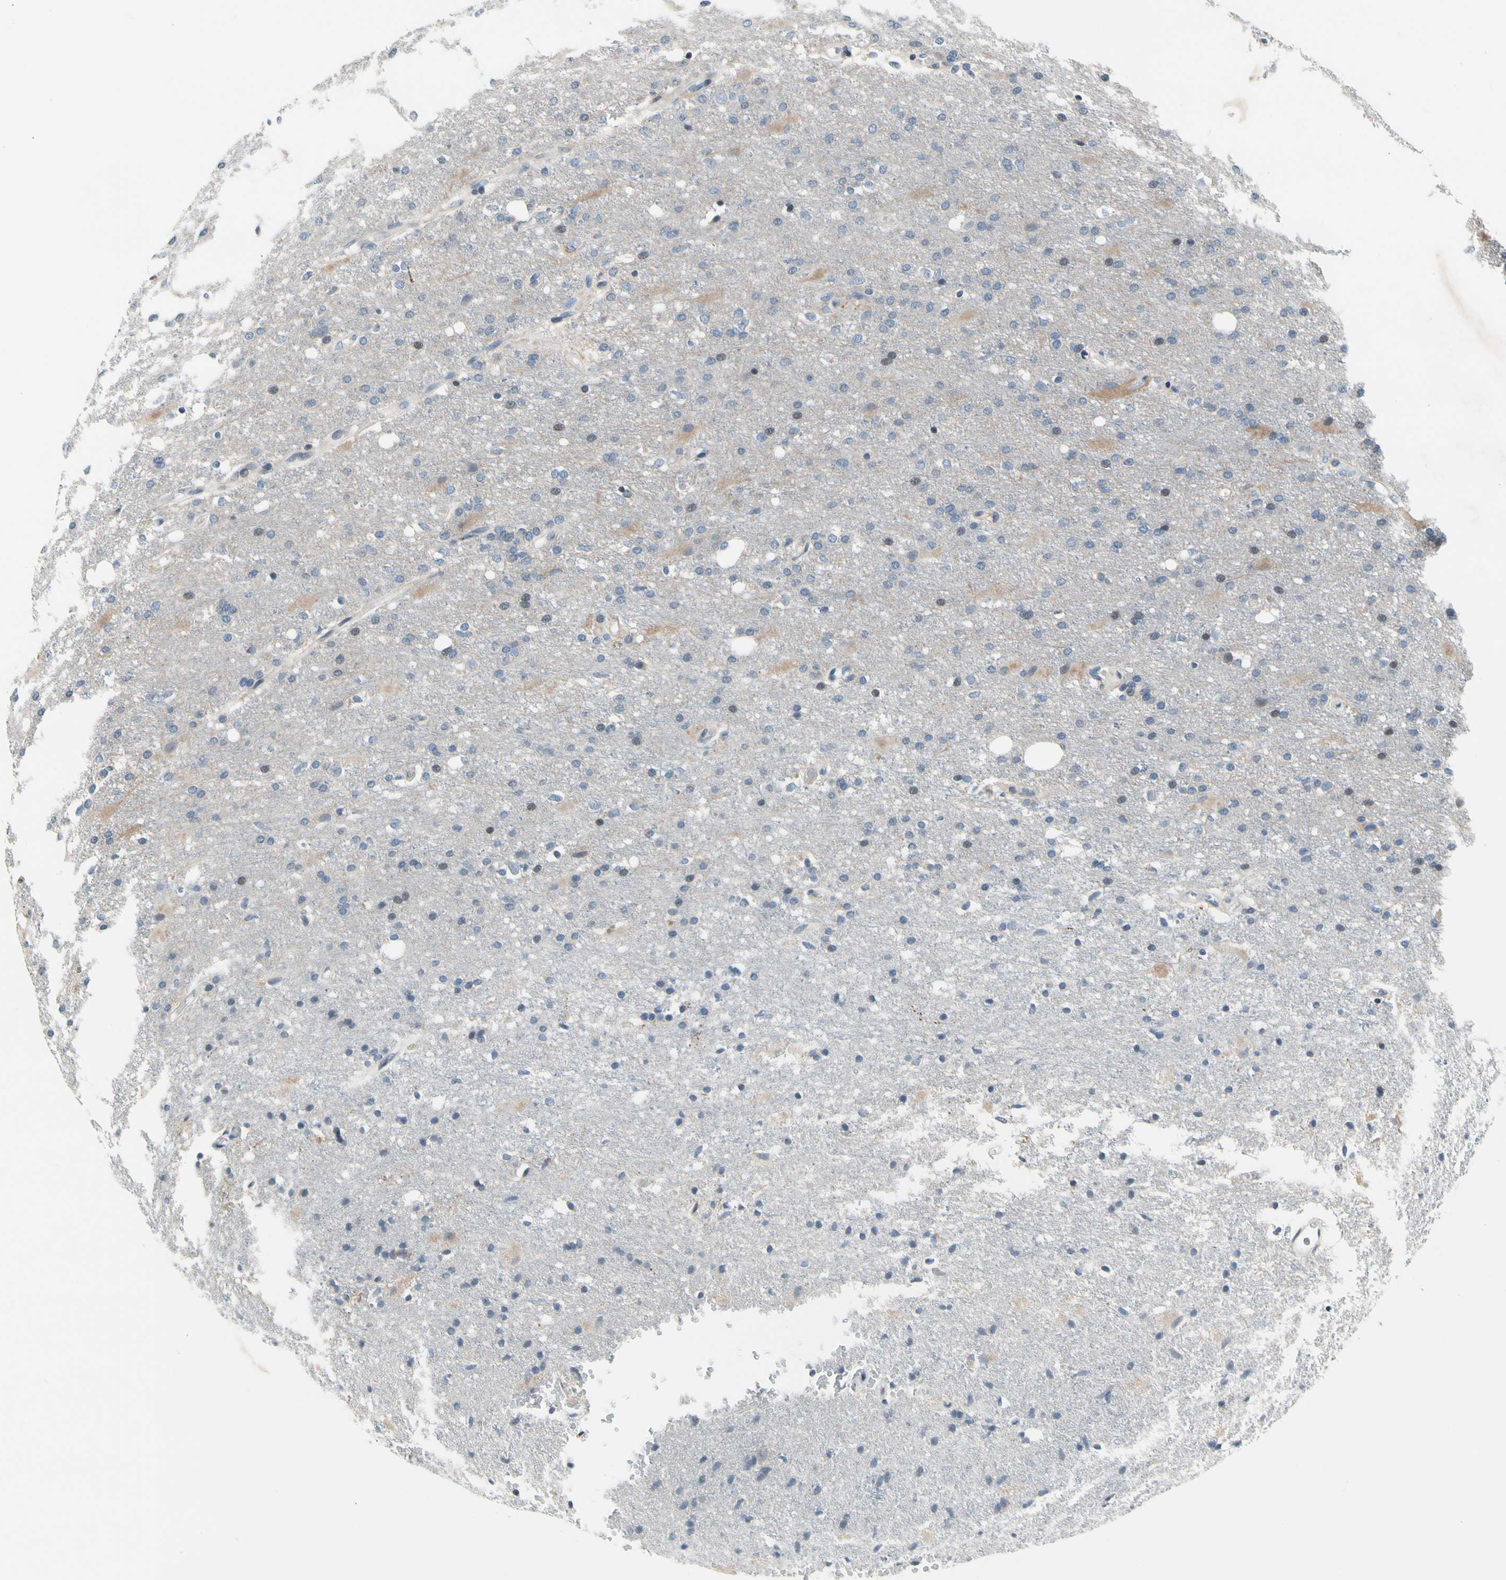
{"staining": {"intensity": "negative", "quantity": "none", "location": "none"}, "tissue": "glioma", "cell_type": "Tumor cells", "image_type": "cancer", "snomed": [{"axis": "morphology", "description": "Normal tissue, NOS"}, {"axis": "morphology", "description": "Glioma, malignant, High grade"}, {"axis": "topography", "description": "Cerebral cortex"}], "caption": "There is no significant expression in tumor cells of malignant glioma (high-grade).", "gene": "SOX30", "patient": {"sex": "male", "age": 77}}